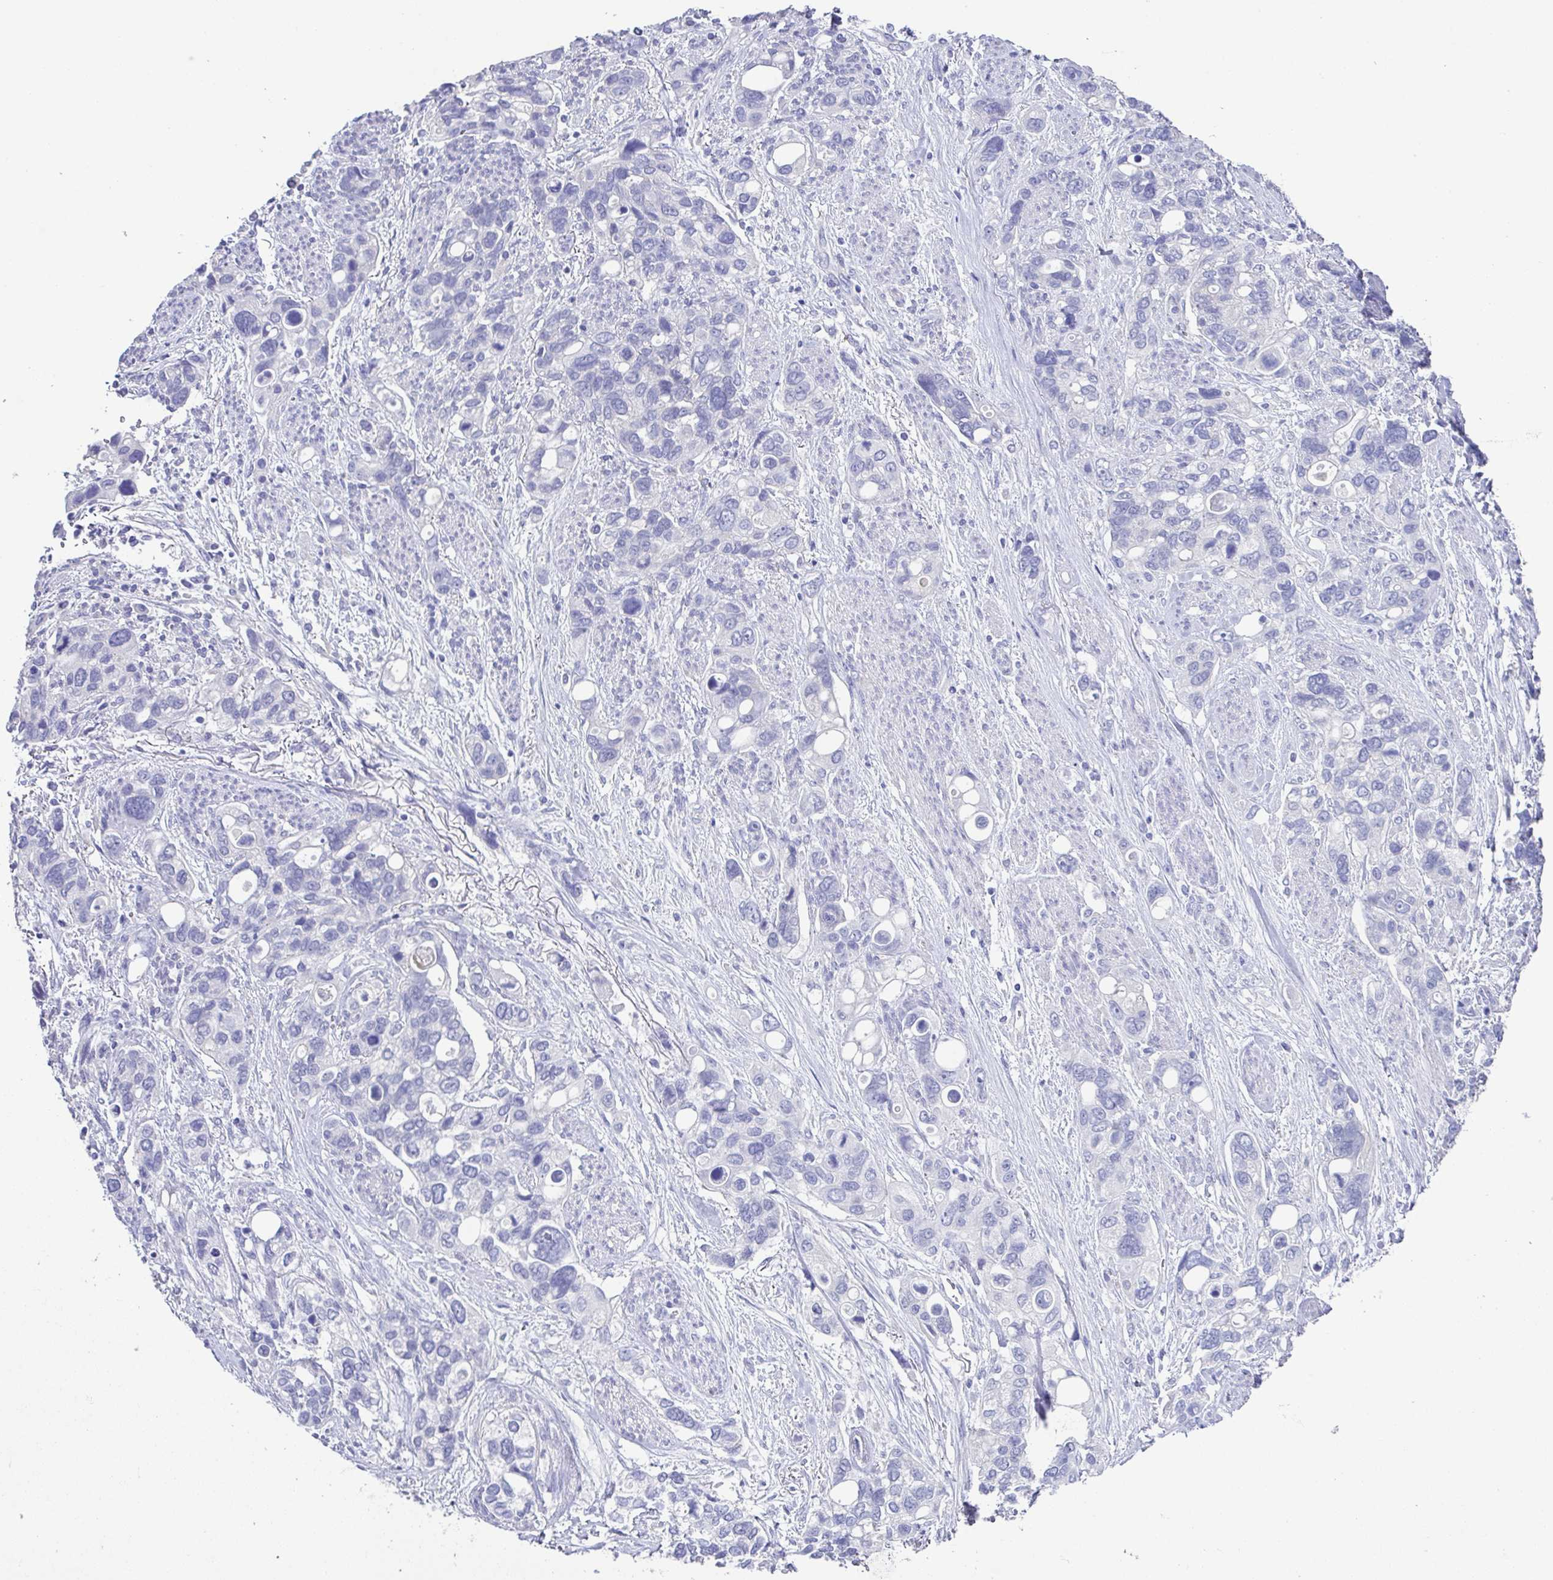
{"staining": {"intensity": "negative", "quantity": "none", "location": "none"}, "tissue": "stomach cancer", "cell_type": "Tumor cells", "image_type": "cancer", "snomed": [{"axis": "morphology", "description": "Adenocarcinoma, NOS"}, {"axis": "topography", "description": "Stomach, upper"}], "caption": "Immunohistochemistry image of stomach cancer (adenocarcinoma) stained for a protein (brown), which demonstrates no staining in tumor cells.", "gene": "RDH11", "patient": {"sex": "female", "age": 81}}